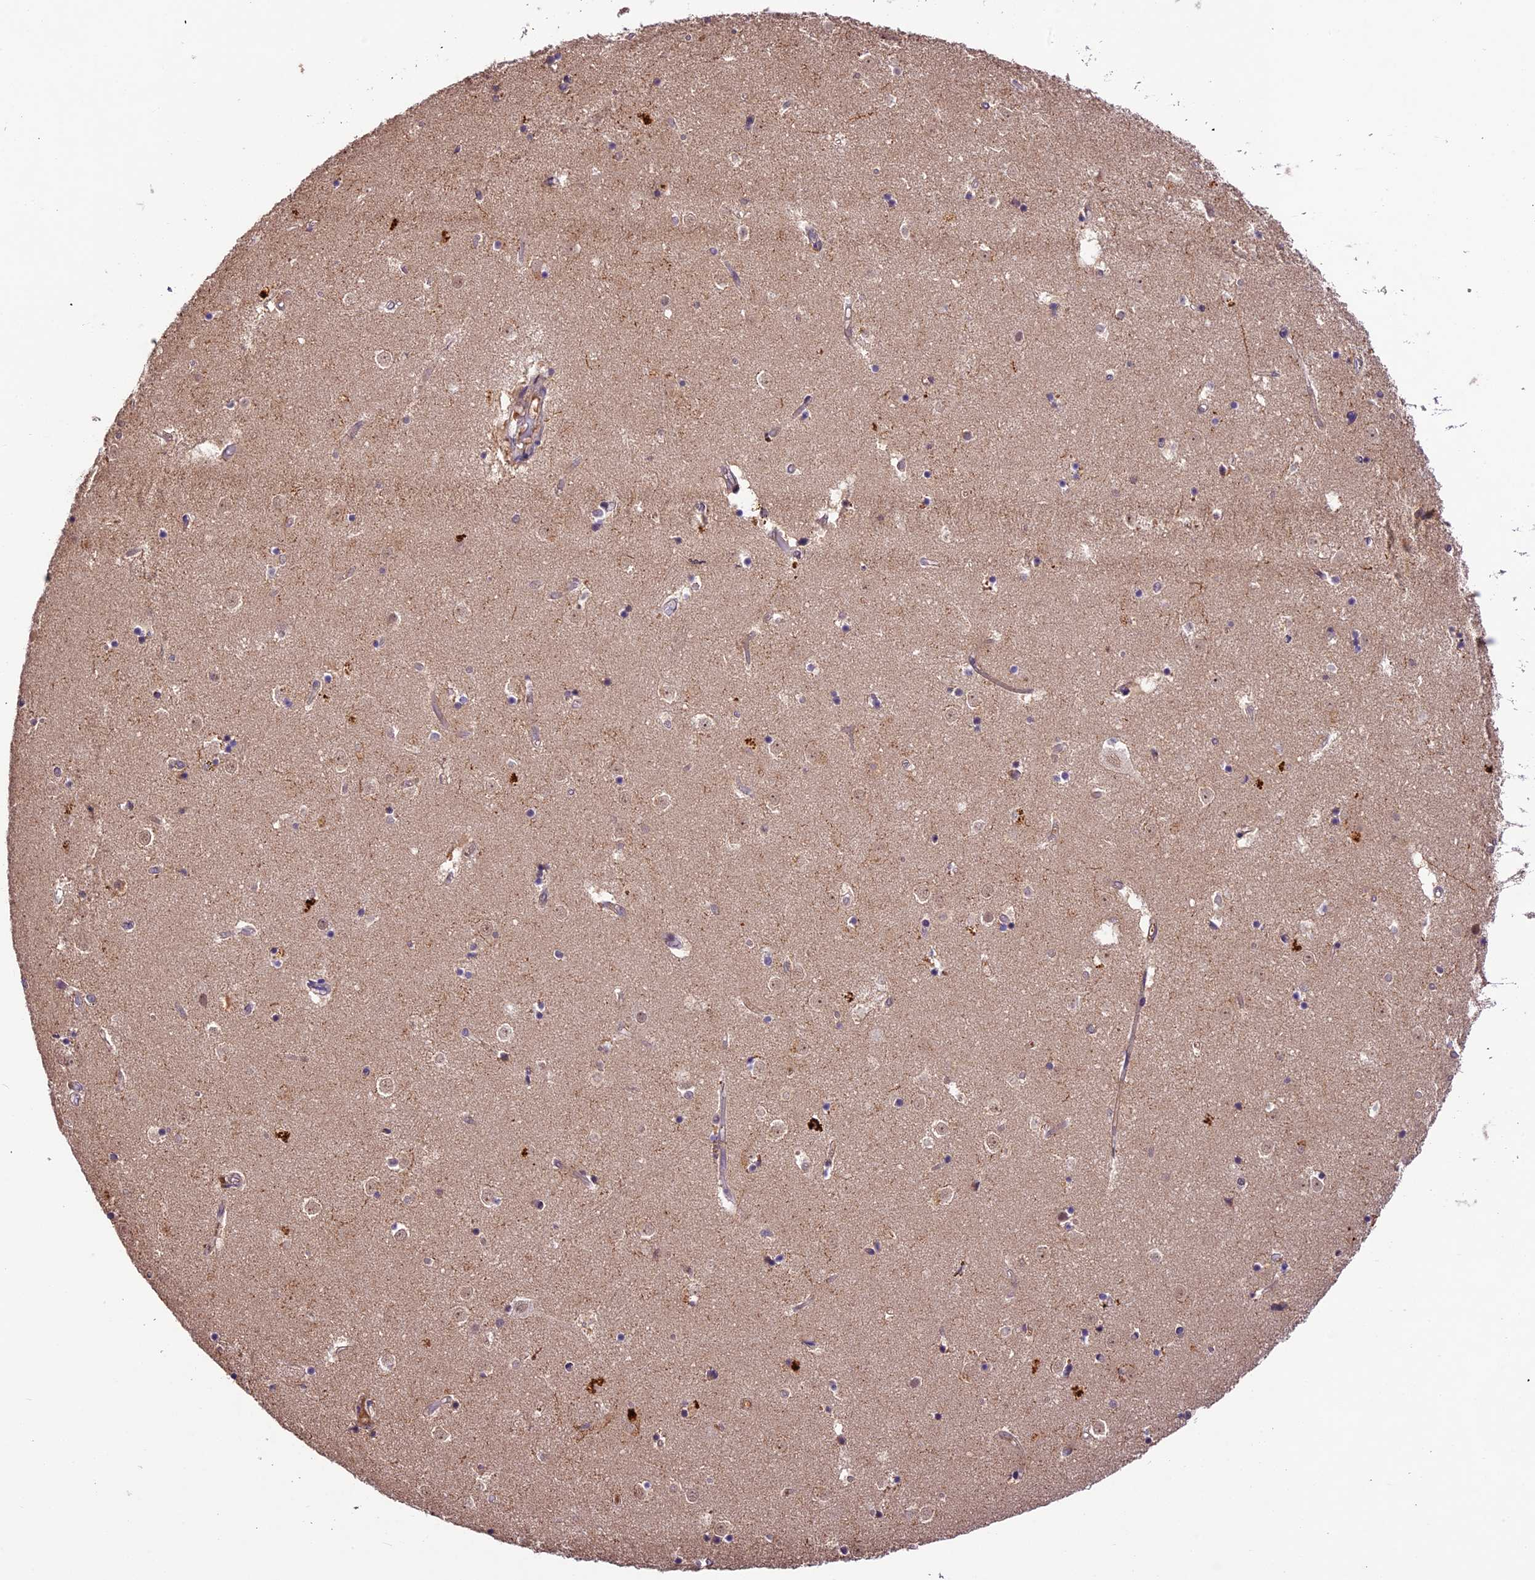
{"staining": {"intensity": "weak", "quantity": "<25%", "location": "cytoplasmic/membranous,nuclear"}, "tissue": "caudate", "cell_type": "Glial cells", "image_type": "normal", "snomed": [{"axis": "morphology", "description": "Normal tissue, NOS"}, {"axis": "topography", "description": "Lateral ventricle wall"}], "caption": "Photomicrograph shows no protein positivity in glial cells of unremarkable caudate.", "gene": "ATP10A", "patient": {"sex": "female", "age": 52}}